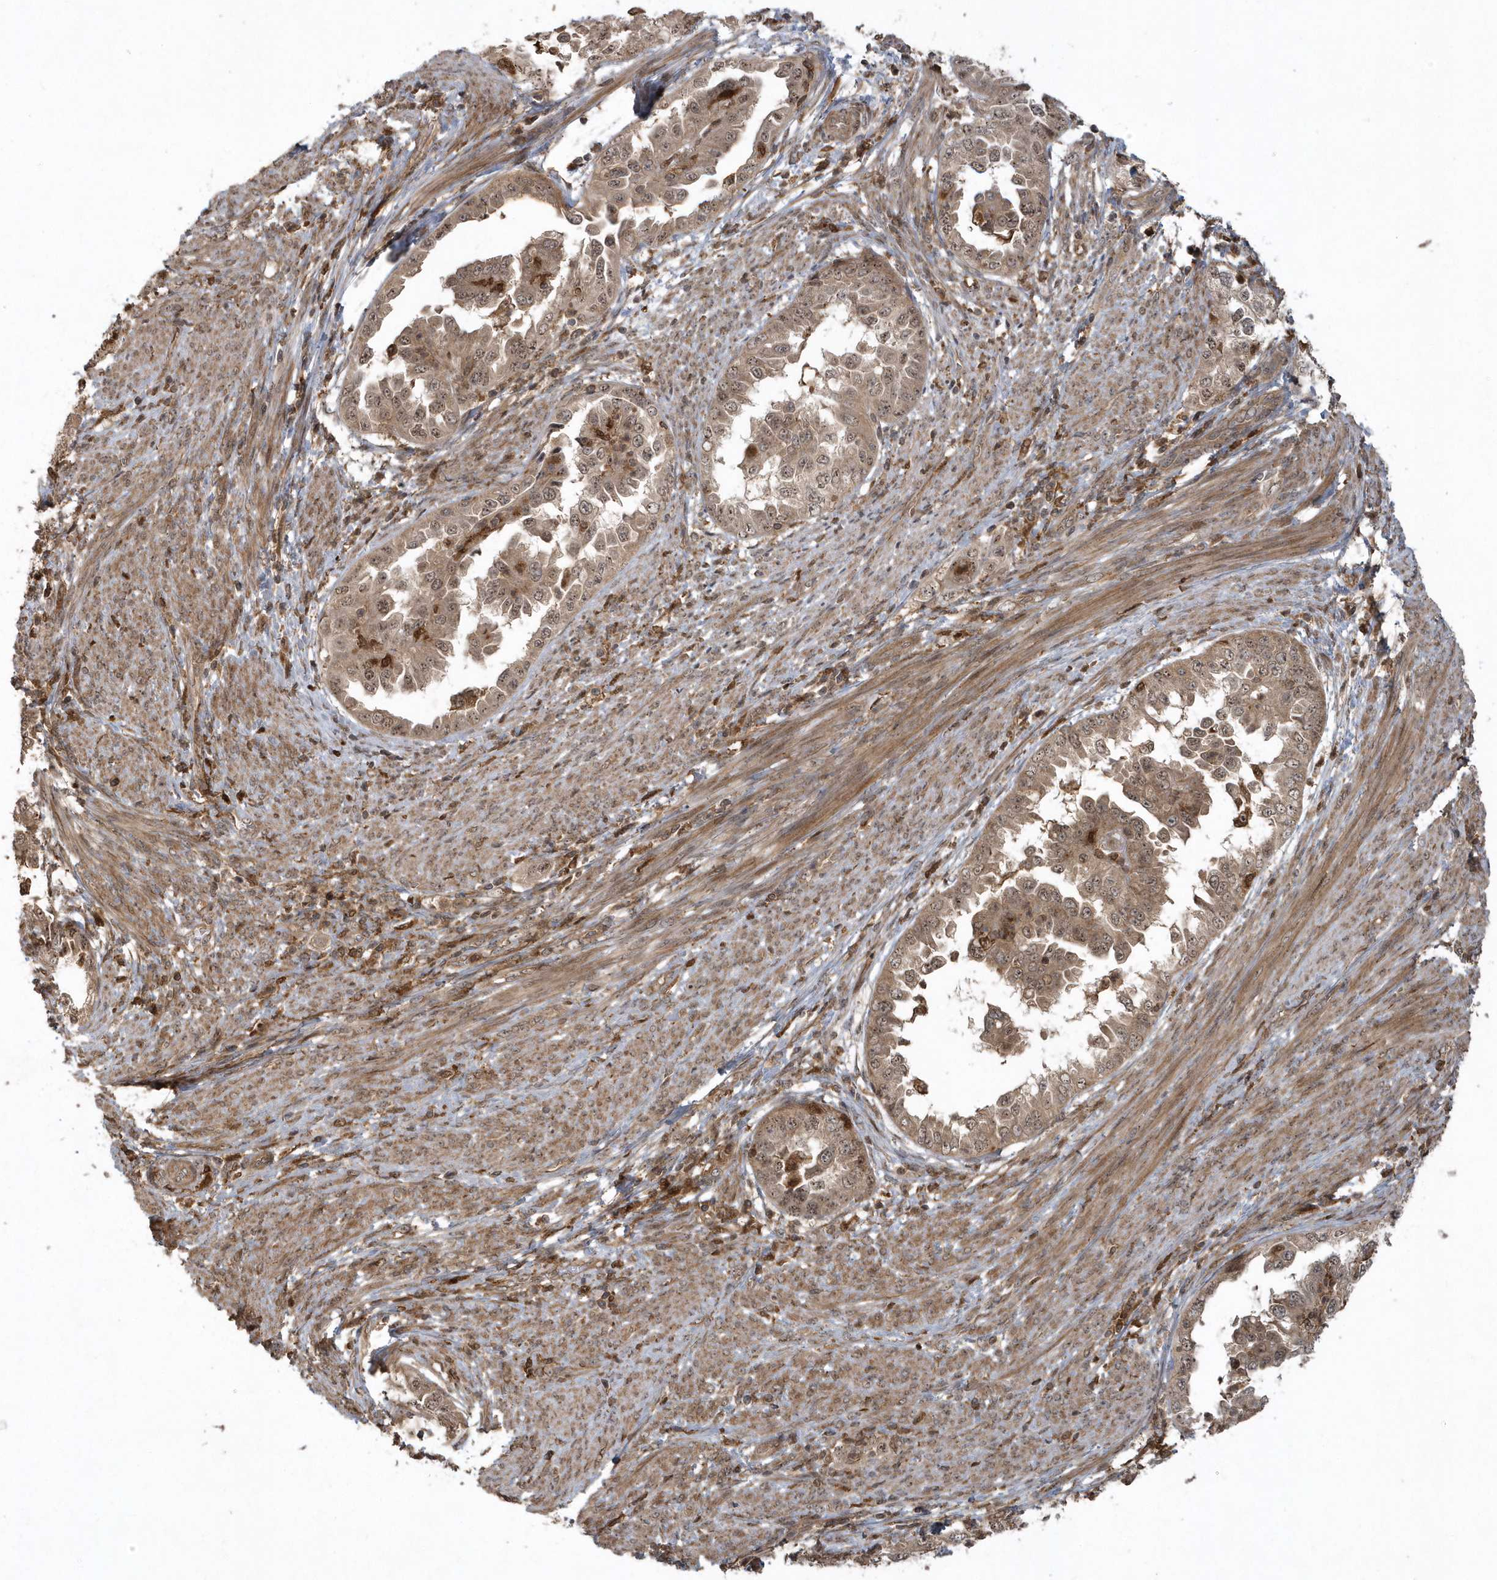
{"staining": {"intensity": "moderate", "quantity": ">75%", "location": "cytoplasmic/membranous,nuclear"}, "tissue": "endometrial cancer", "cell_type": "Tumor cells", "image_type": "cancer", "snomed": [{"axis": "morphology", "description": "Adenocarcinoma, NOS"}, {"axis": "topography", "description": "Endometrium"}], "caption": "IHC photomicrograph of neoplastic tissue: human endometrial adenocarcinoma stained using immunohistochemistry reveals medium levels of moderate protein expression localized specifically in the cytoplasmic/membranous and nuclear of tumor cells, appearing as a cytoplasmic/membranous and nuclear brown color.", "gene": "LACC1", "patient": {"sex": "female", "age": 85}}